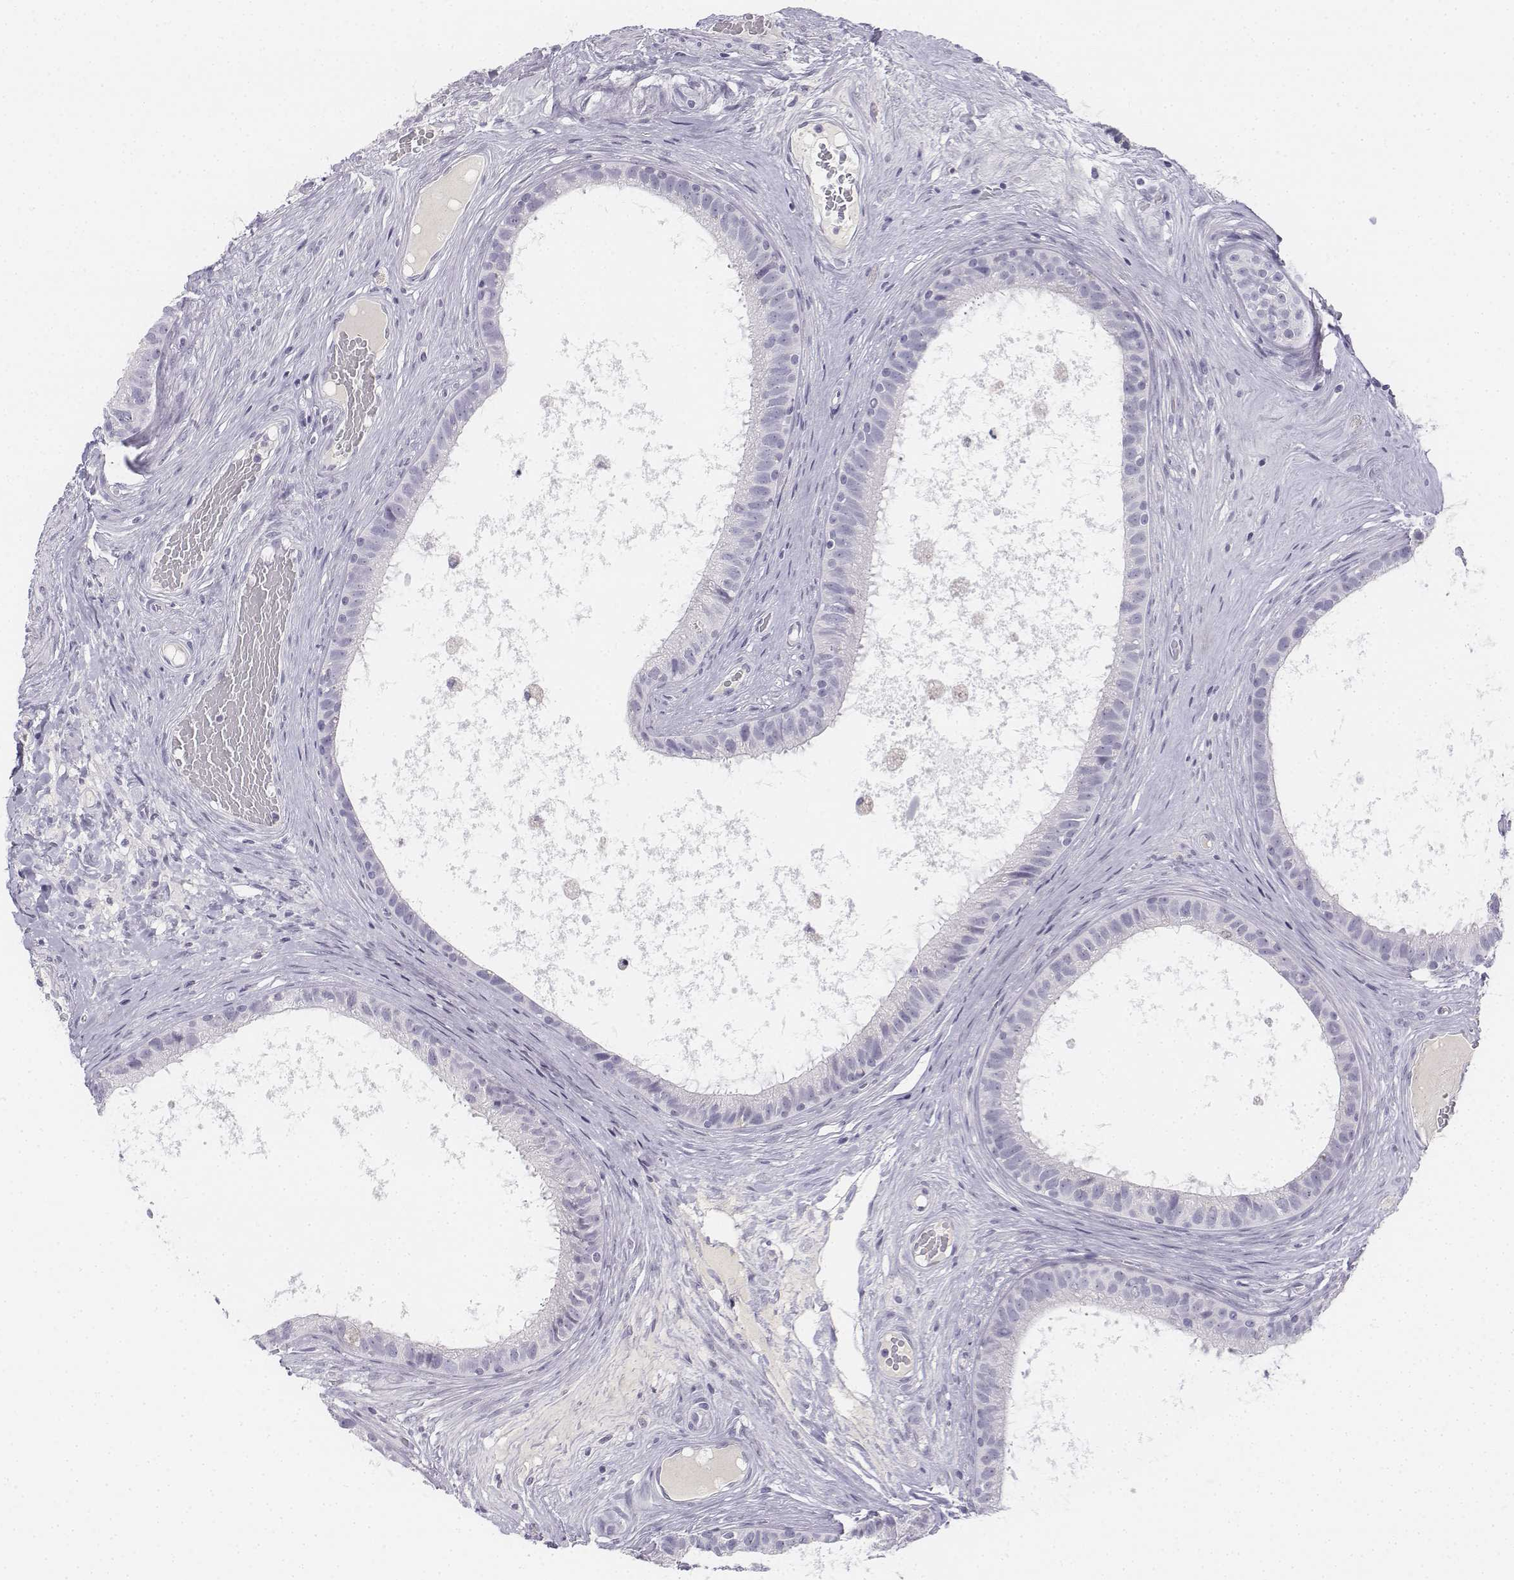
{"staining": {"intensity": "negative", "quantity": "none", "location": "none"}, "tissue": "epididymis", "cell_type": "Glandular cells", "image_type": "normal", "snomed": [{"axis": "morphology", "description": "Normal tissue, NOS"}, {"axis": "topography", "description": "Epididymis"}], "caption": "Immunohistochemistry (IHC) image of unremarkable epididymis: human epididymis stained with DAB demonstrates no significant protein expression in glandular cells.", "gene": "UCN2", "patient": {"sex": "male", "age": 59}}